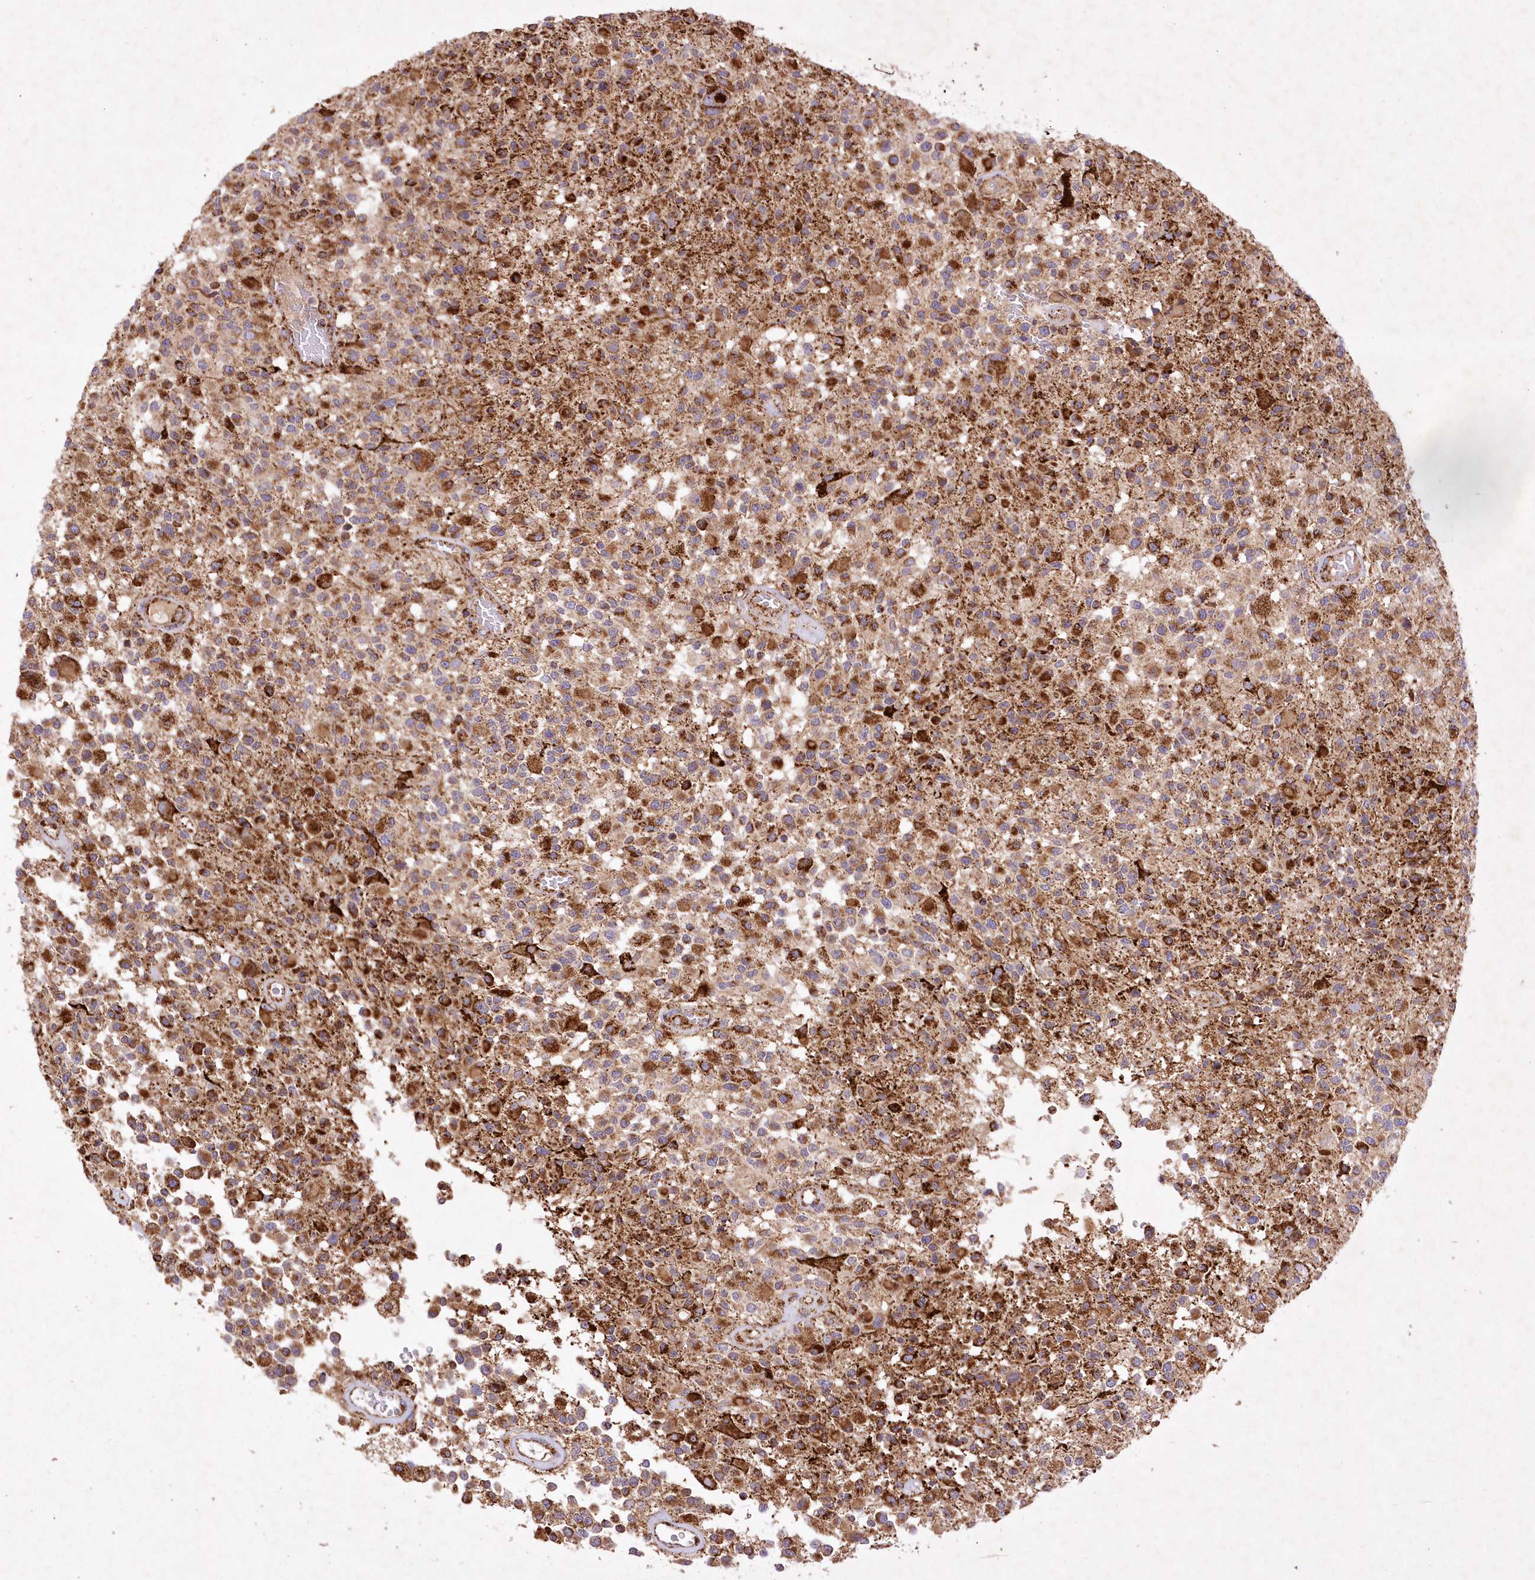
{"staining": {"intensity": "strong", "quantity": ">75%", "location": "cytoplasmic/membranous"}, "tissue": "glioma", "cell_type": "Tumor cells", "image_type": "cancer", "snomed": [{"axis": "morphology", "description": "Glioma, malignant, High grade"}, {"axis": "morphology", "description": "Glioblastoma, NOS"}, {"axis": "topography", "description": "Brain"}], "caption": "An immunohistochemistry micrograph of neoplastic tissue is shown. Protein staining in brown shows strong cytoplasmic/membranous positivity in malignant high-grade glioma within tumor cells.", "gene": "ASNSD1", "patient": {"sex": "male", "age": 60}}